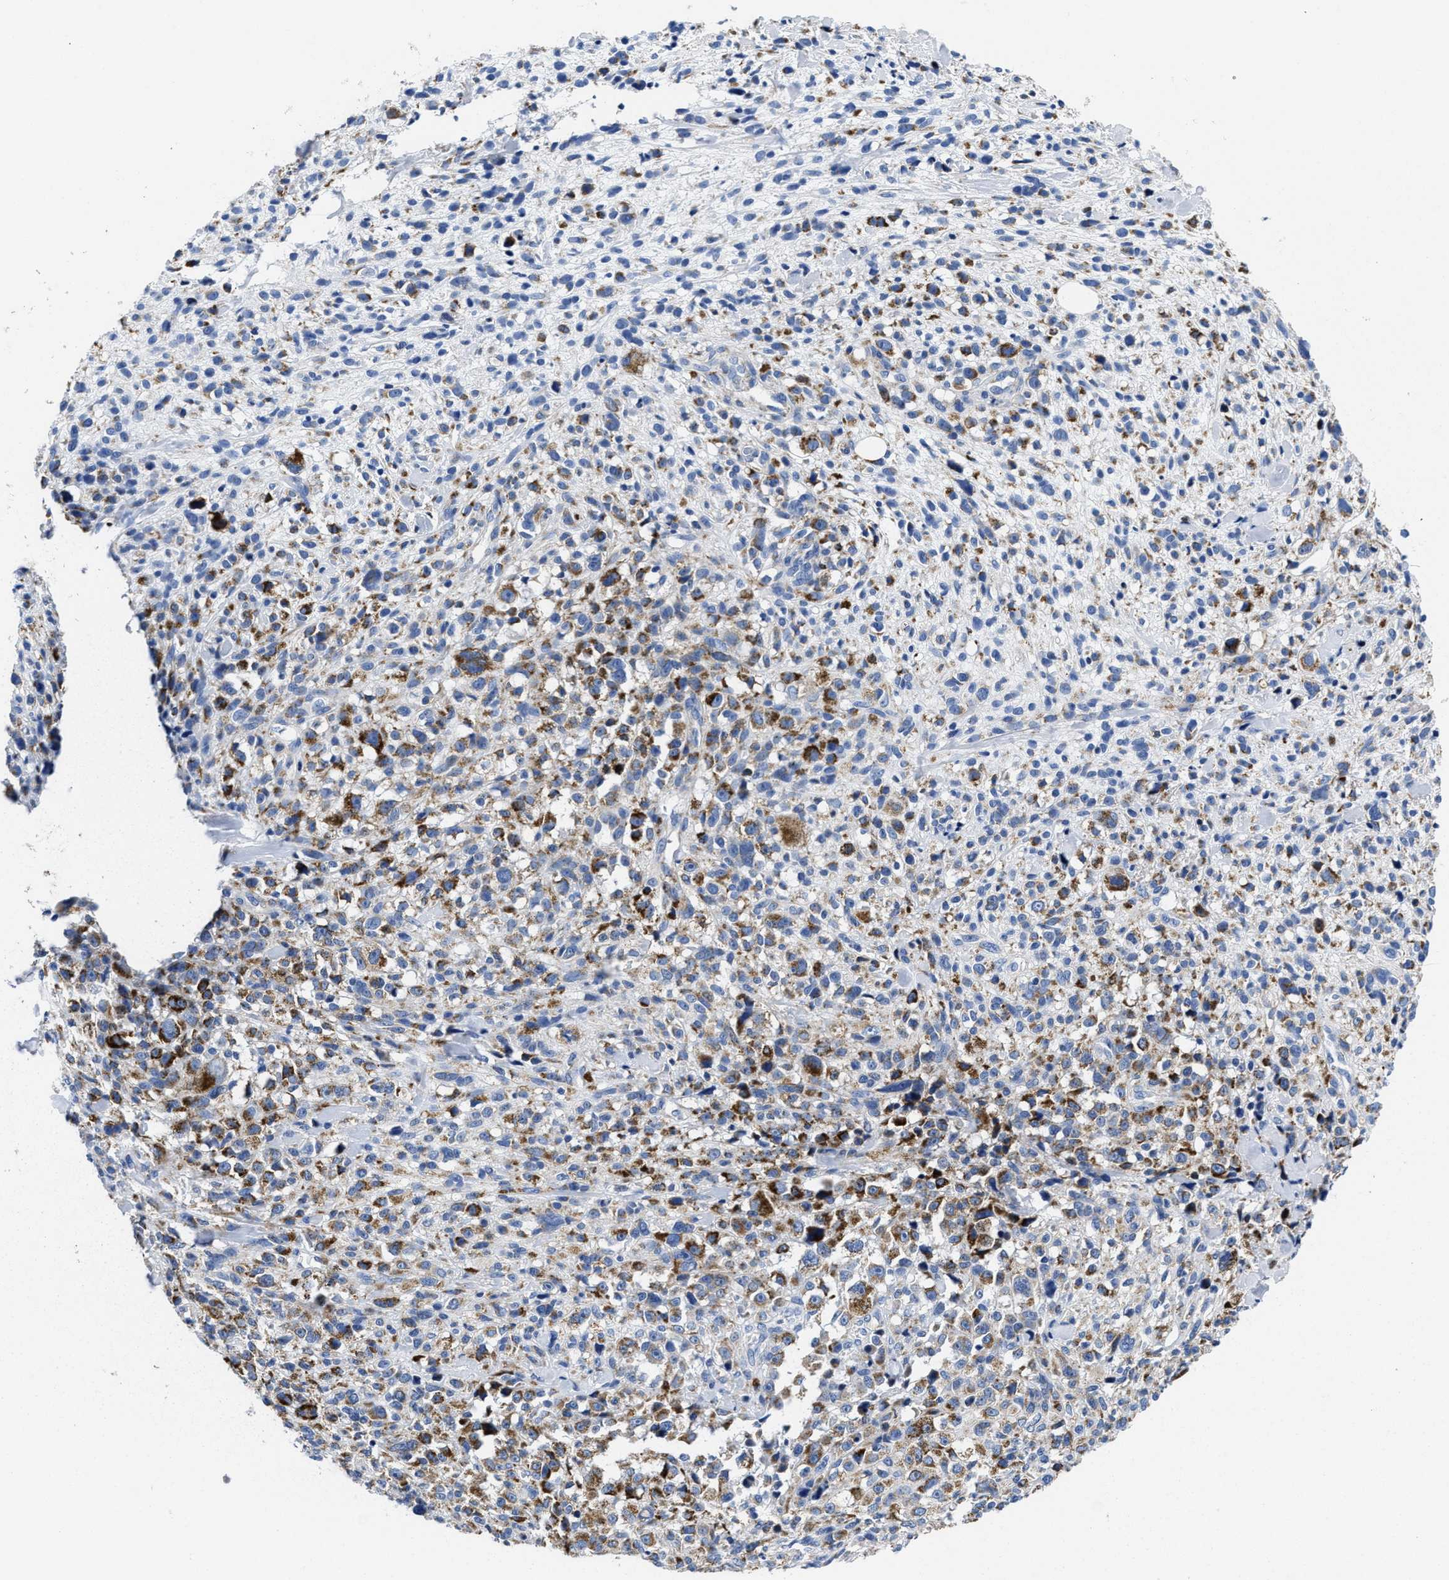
{"staining": {"intensity": "moderate", "quantity": ">75%", "location": "cytoplasmic/membranous"}, "tissue": "melanoma", "cell_type": "Tumor cells", "image_type": "cancer", "snomed": [{"axis": "morphology", "description": "Malignant melanoma, NOS"}, {"axis": "topography", "description": "Skin"}], "caption": "Melanoma stained with a protein marker reveals moderate staining in tumor cells.", "gene": "TBRG4", "patient": {"sex": "female", "age": 55}}